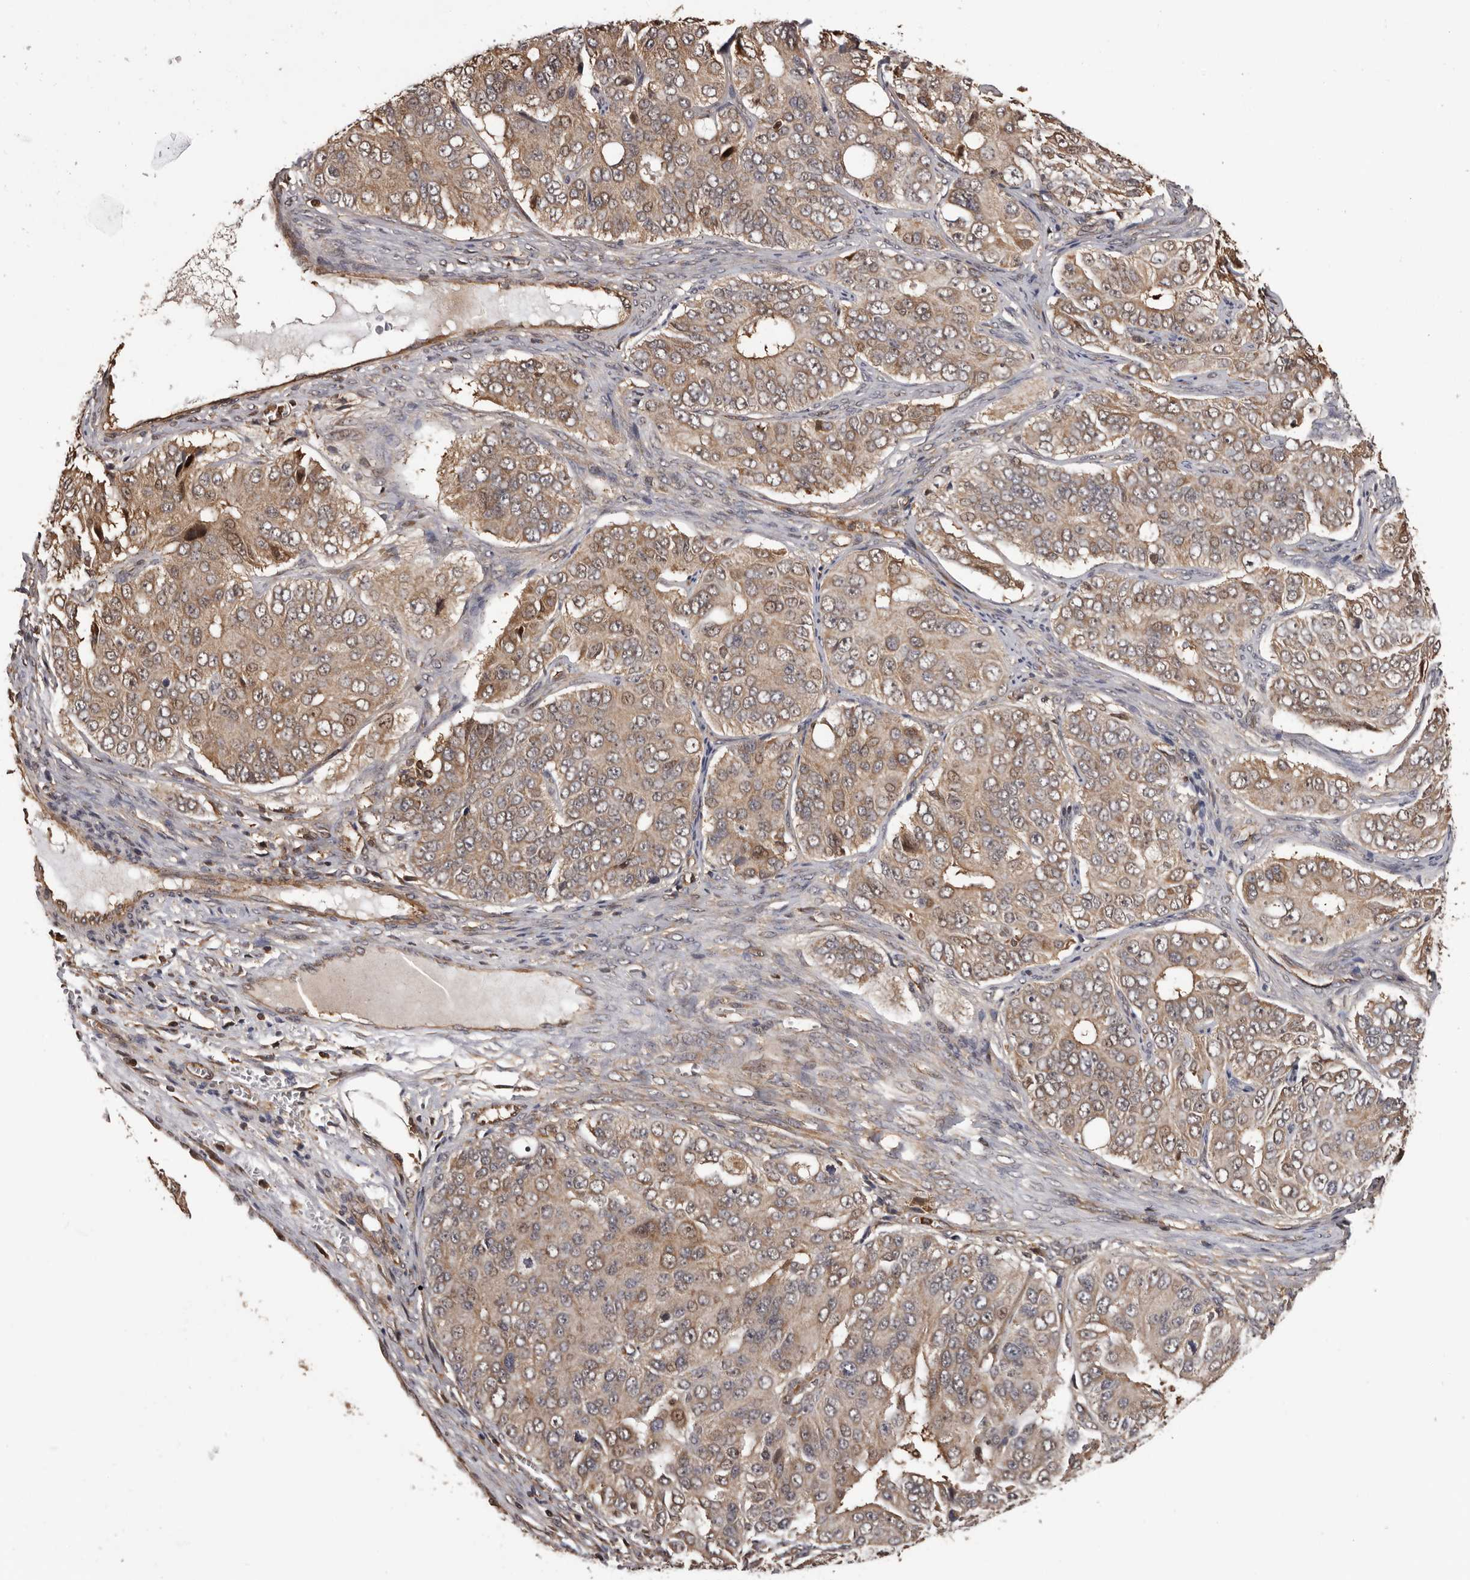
{"staining": {"intensity": "moderate", "quantity": ">75%", "location": "cytoplasmic/membranous"}, "tissue": "ovarian cancer", "cell_type": "Tumor cells", "image_type": "cancer", "snomed": [{"axis": "morphology", "description": "Carcinoma, endometroid"}, {"axis": "topography", "description": "Ovary"}], "caption": "The immunohistochemical stain highlights moderate cytoplasmic/membranous positivity in tumor cells of ovarian cancer (endometroid carcinoma) tissue. The staining was performed using DAB (3,3'-diaminobenzidine) to visualize the protein expression in brown, while the nuclei were stained in blue with hematoxylin (Magnification: 20x).", "gene": "ADAMTS2", "patient": {"sex": "female", "age": 51}}